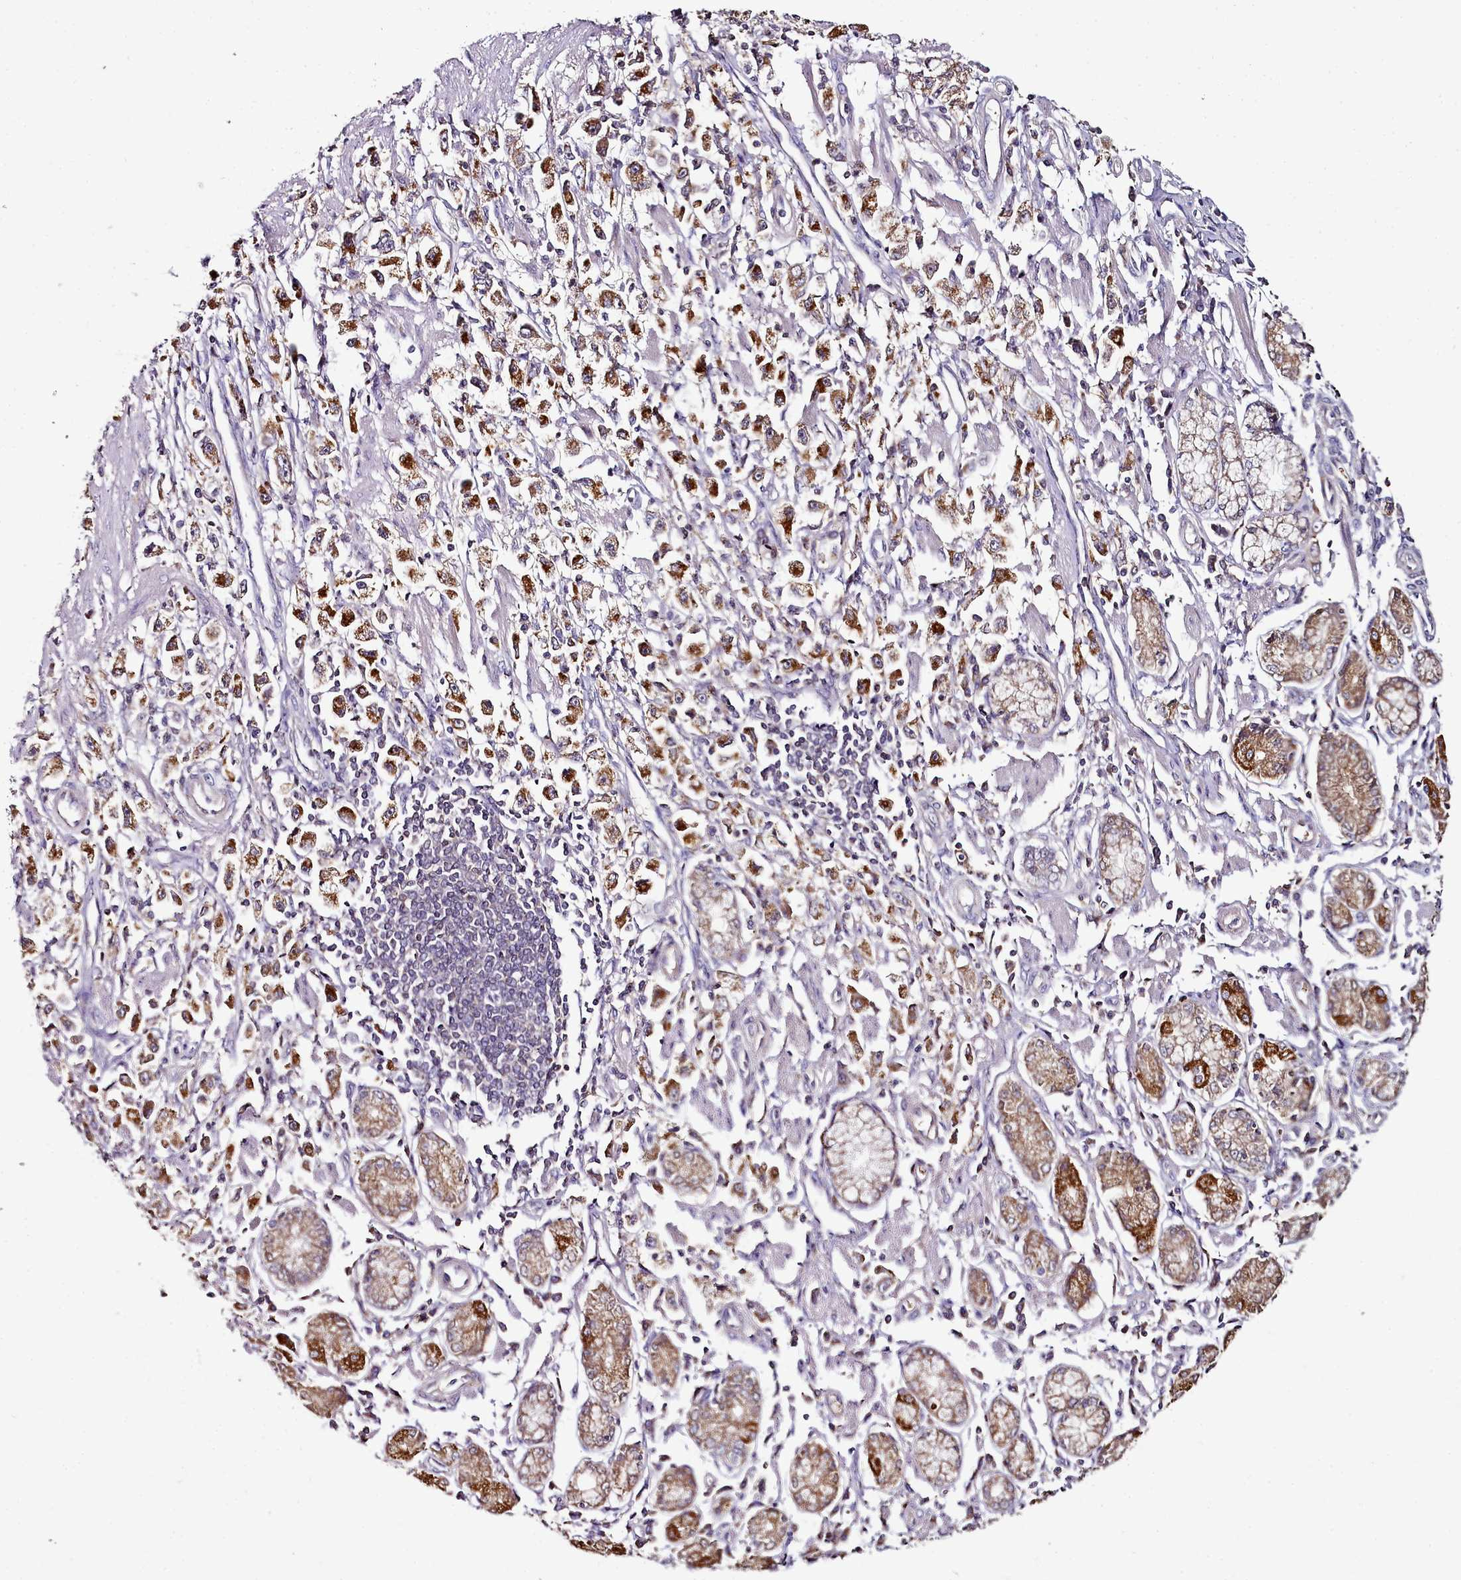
{"staining": {"intensity": "strong", "quantity": ">75%", "location": "cytoplasmic/membranous"}, "tissue": "stomach cancer", "cell_type": "Tumor cells", "image_type": "cancer", "snomed": [{"axis": "morphology", "description": "Adenocarcinoma, NOS"}, {"axis": "topography", "description": "Stomach"}], "caption": "Protein expression by immunohistochemistry (IHC) demonstrates strong cytoplasmic/membranous positivity in approximately >75% of tumor cells in stomach cancer.", "gene": "ACSS1", "patient": {"sex": "female", "age": 59}}